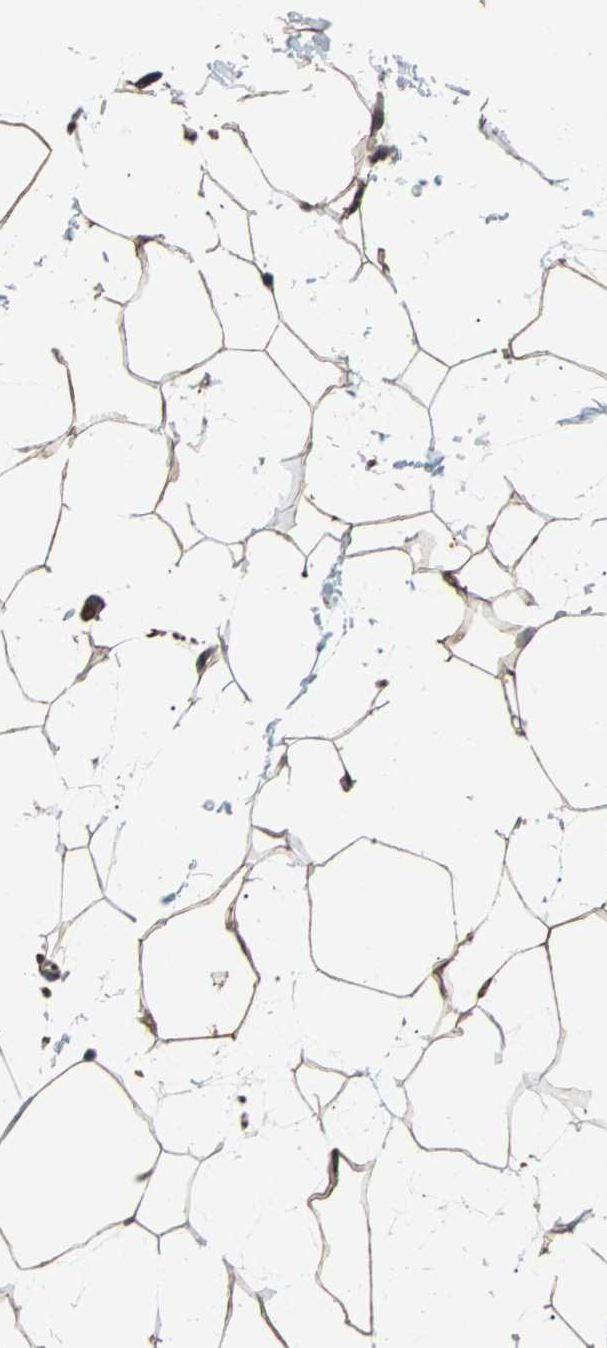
{"staining": {"intensity": "moderate", "quantity": ">75%", "location": "cytoplasmic/membranous"}, "tissue": "adipose tissue", "cell_type": "Adipocytes", "image_type": "normal", "snomed": [{"axis": "morphology", "description": "Normal tissue, NOS"}, {"axis": "topography", "description": "Soft tissue"}], "caption": "Unremarkable adipose tissue was stained to show a protein in brown. There is medium levels of moderate cytoplasmic/membranous staining in about >75% of adipocytes. The protein is shown in brown color, while the nuclei are stained blue.", "gene": "ACTR3", "patient": {"sex": "male", "age": 72}}